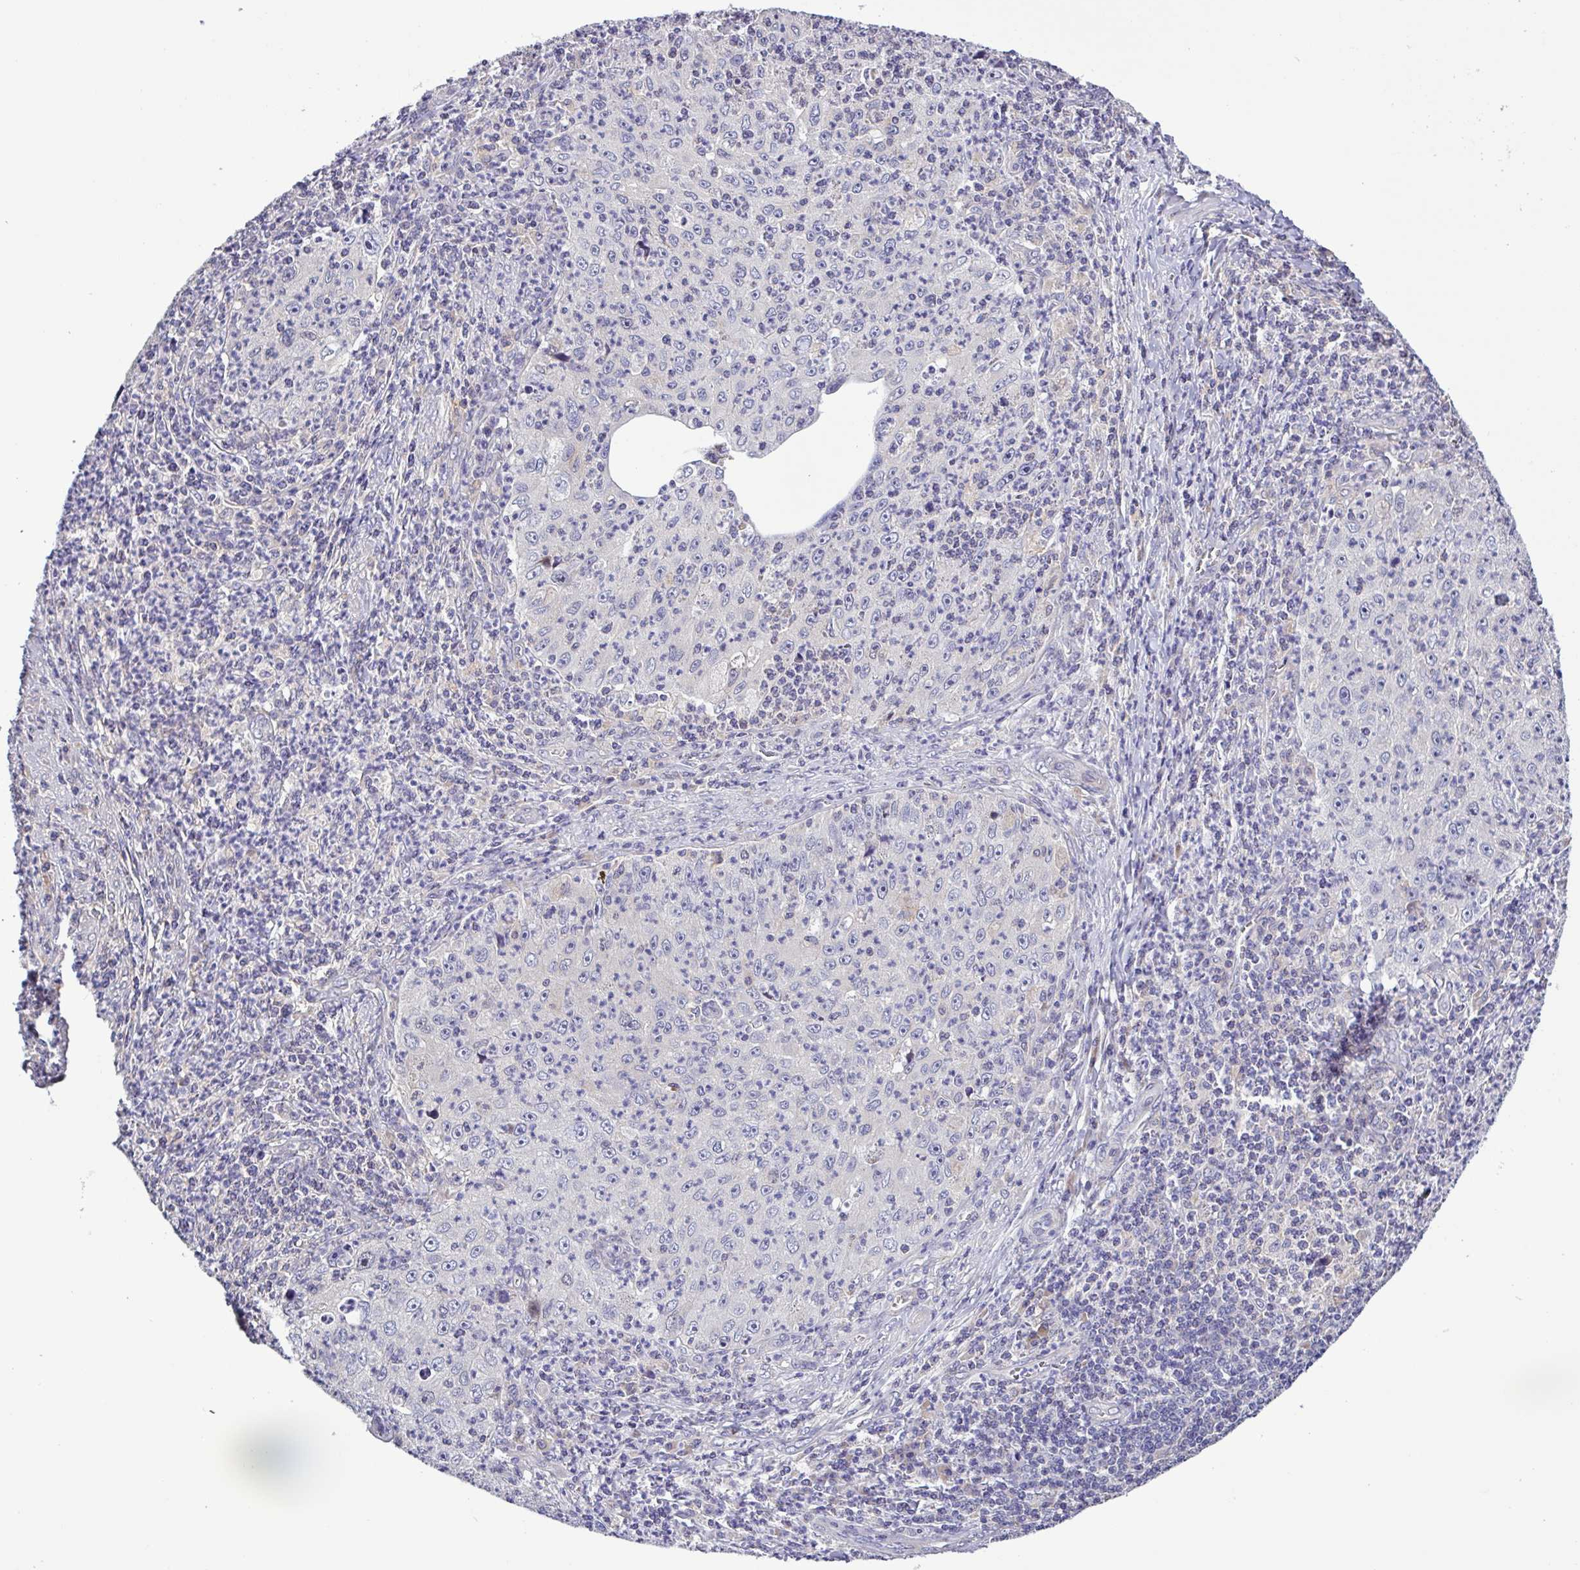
{"staining": {"intensity": "negative", "quantity": "none", "location": "none"}, "tissue": "cervical cancer", "cell_type": "Tumor cells", "image_type": "cancer", "snomed": [{"axis": "morphology", "description": "Squamous cell carcinoma, NOS"}, {"axis": "topography", "description": "Cervix"}], "caption": "DAB immunohistochemical staining of squamous cell carcinoma (cervical) displays no significant staining in tumor cells.", "gene": "SFTPB", "patient": {"sex": "female", "age": 30}}